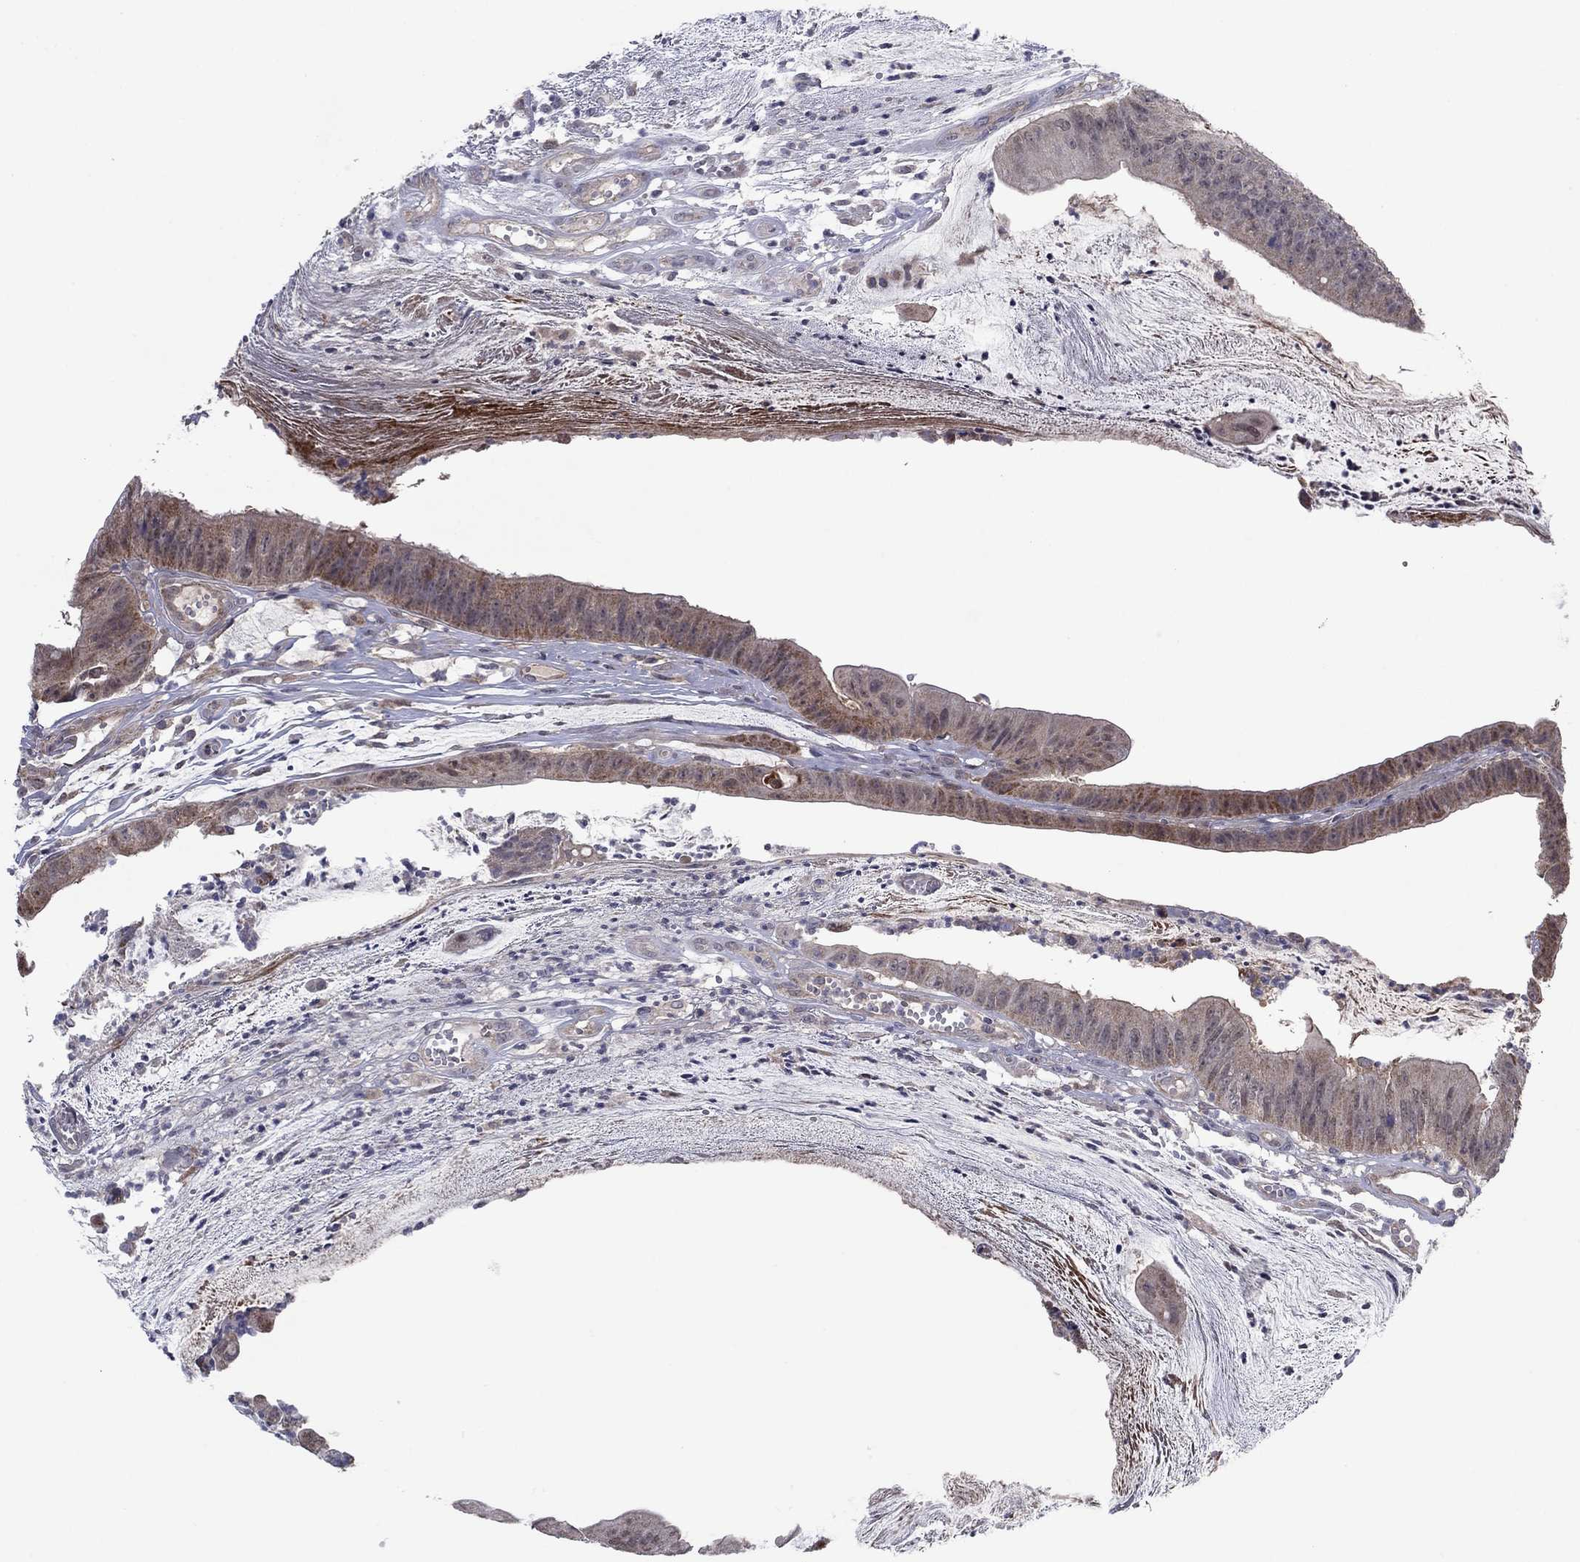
{"staining": {"intensity": "moderate", "quantity": "<25%", "location": "cytoplasmic/membranous"}, "tissue": "colorectal cancer", "cell_type": "Tumor cells", "image_type": "cancer", "snomed": [{"axis": "morphology", "description": "Adenocarcinoma, NOS"}, {"axis": "topography", "description": "Colon"}], "caption": "Immunohistochemical staining of human colorectal cancer demonstrates moderate cytoplasmic/membranous protein expression in about <25% of tumor cells.", "gene": "GRHPR", "patient": {"sex": "female", "age": 69}}